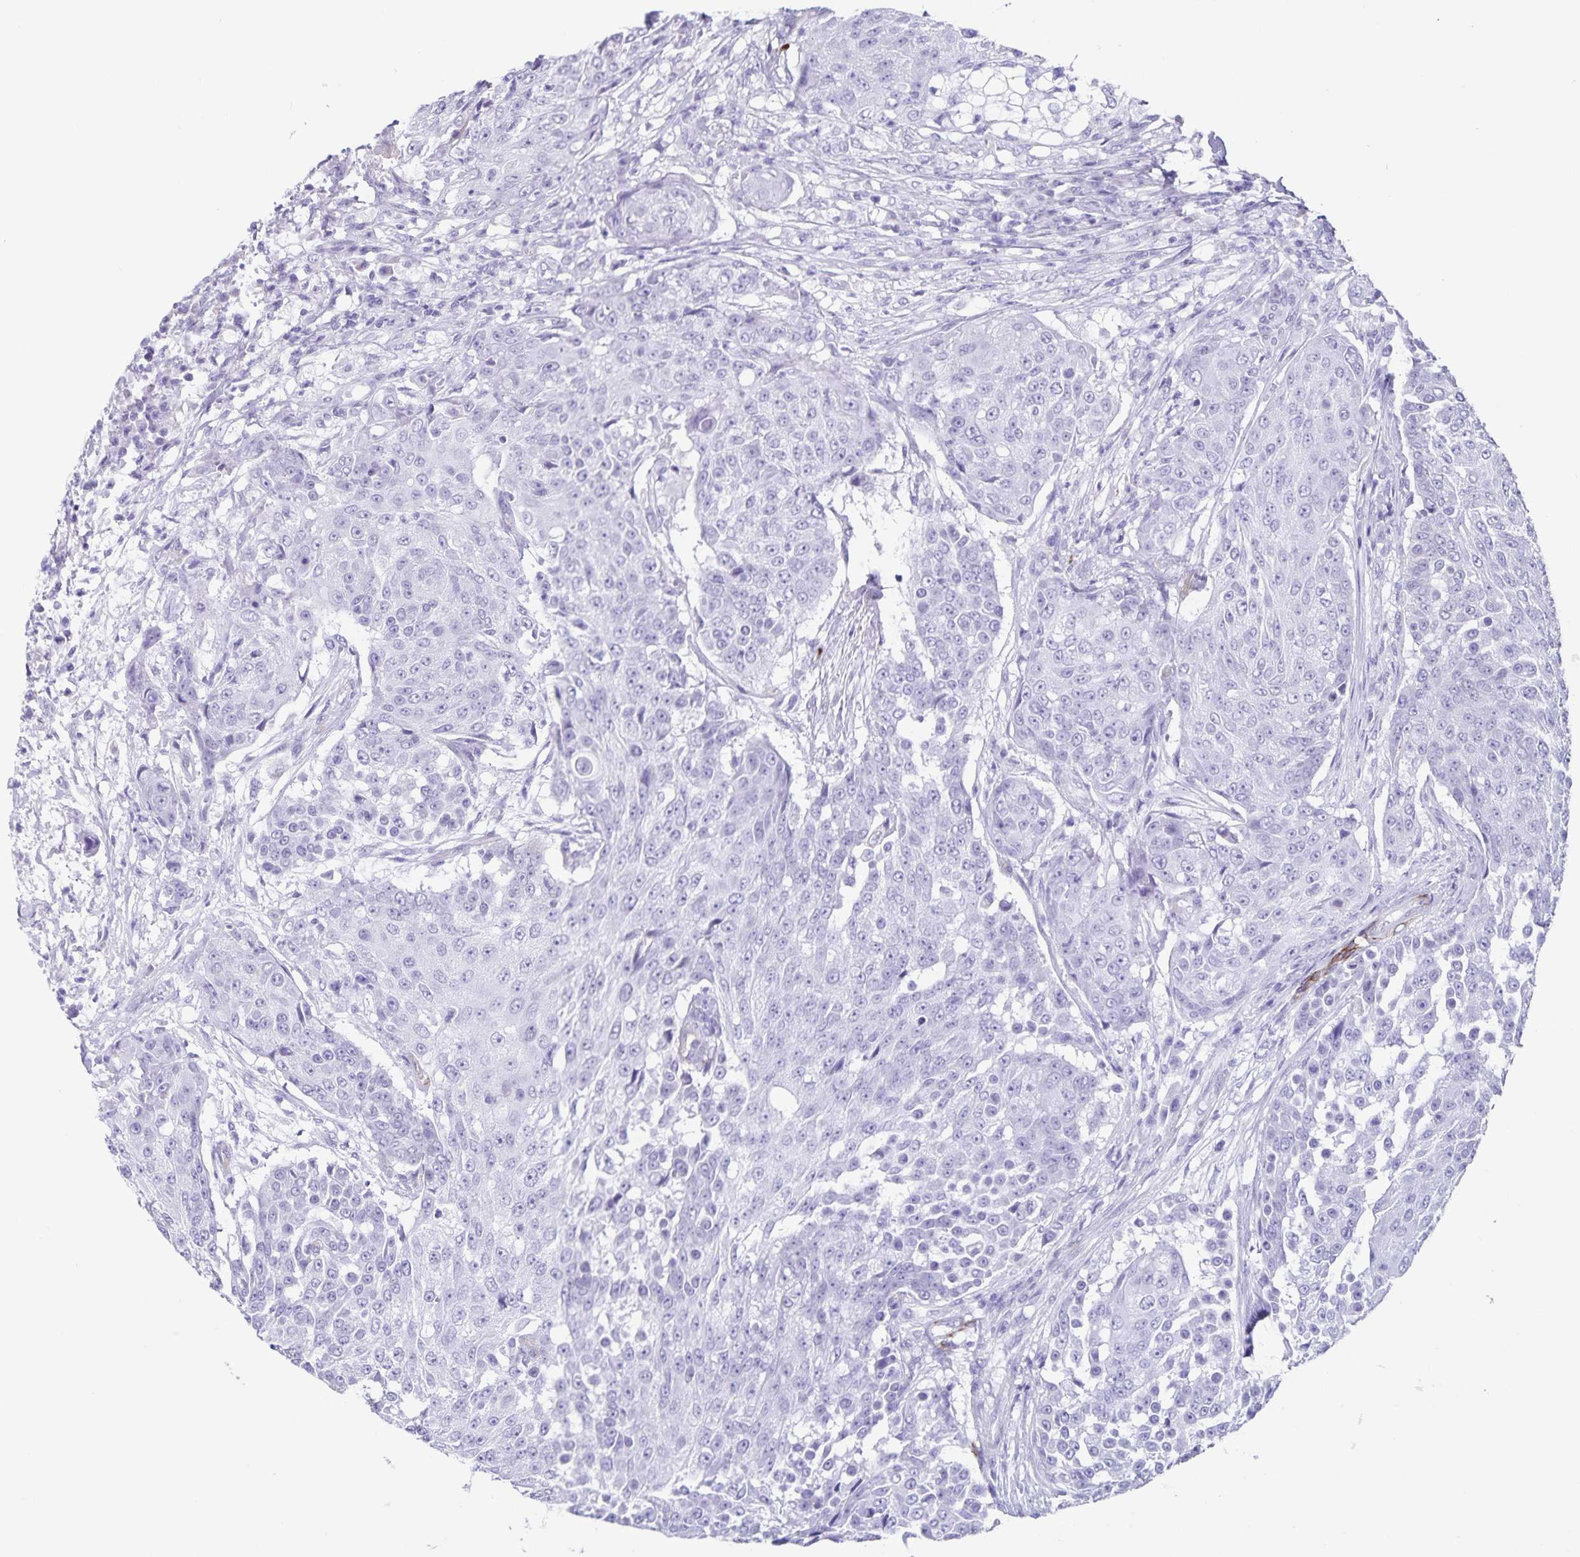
{"staining": {"intensity": "negative", "quantity": "none", "location": "none"}, "tissue": "urothelial cancer", "cell_type": "Tumor cells", "image_type": "cancer", "snomed": [{"axis": "morphology", "description": "Urothelial carcinoma, High grade"}, {"axis": "topography", "description": "Urinary bladder"}], "caption": "Urothelial cancer stained for a protein using immunohistochemistry displays no expression tumor cells.", "gene": "SYNM", "patient": {"sex": "female", "age": 63}}